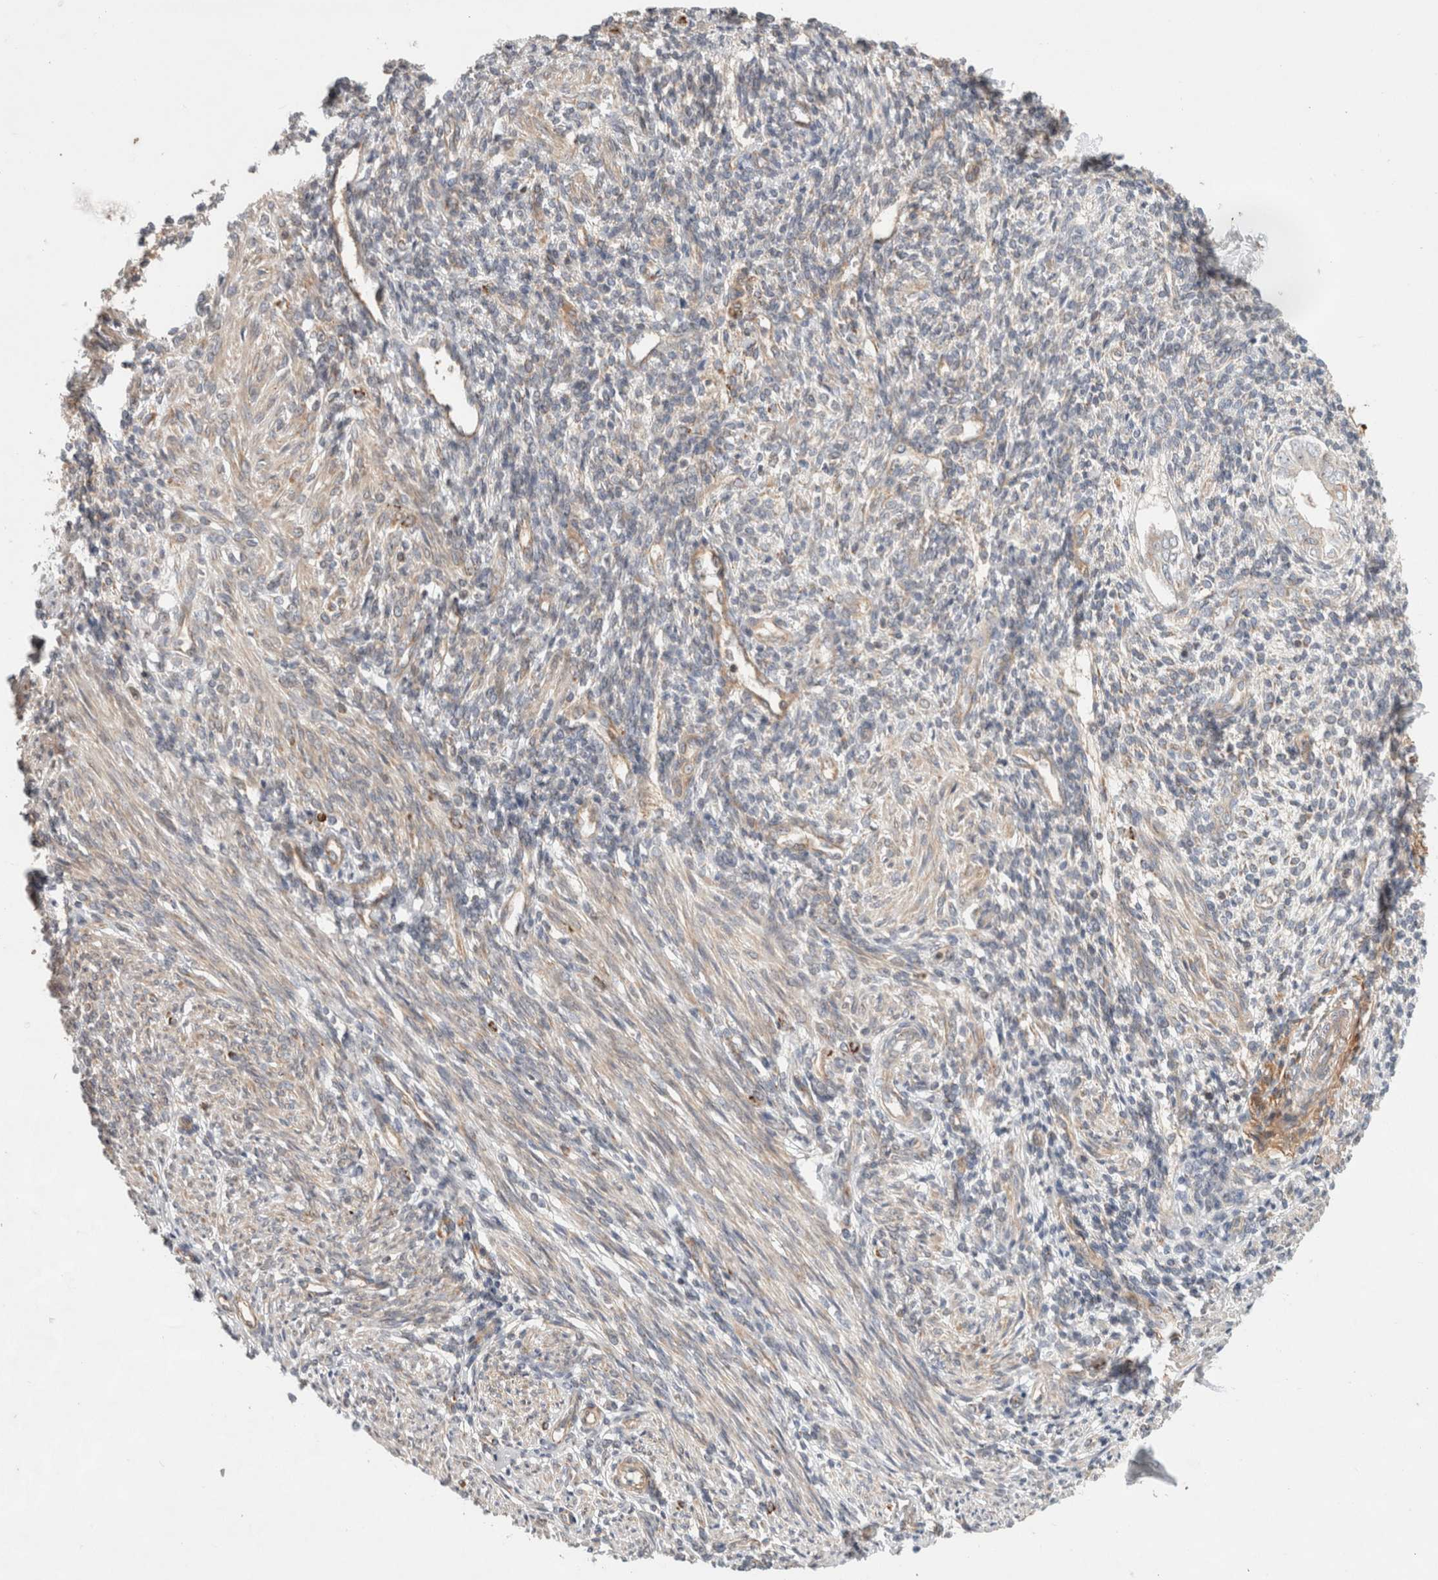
{"staining": {"intensity": "weak", "quantity": "<25%", "location": "cytoplasmic/membranous"}, "tissue": "endometrium", "cell_type": "Cells in endometrial stroma", "image_type": "normal", "snomed": [{"axis": "morphology", "description": "Normal tissue, NOS"}, {"axis": "topography", "description": "Endometrium"}], "caption": "High magnification brightfield microscopy of normal endometrium stained with DAB (brown) and counterstained with hematoxylin (blue): cells in endometrial stroma show no significant positivity.", "gene": "HROB", "patient": {"sex": "female", "age": 66}}